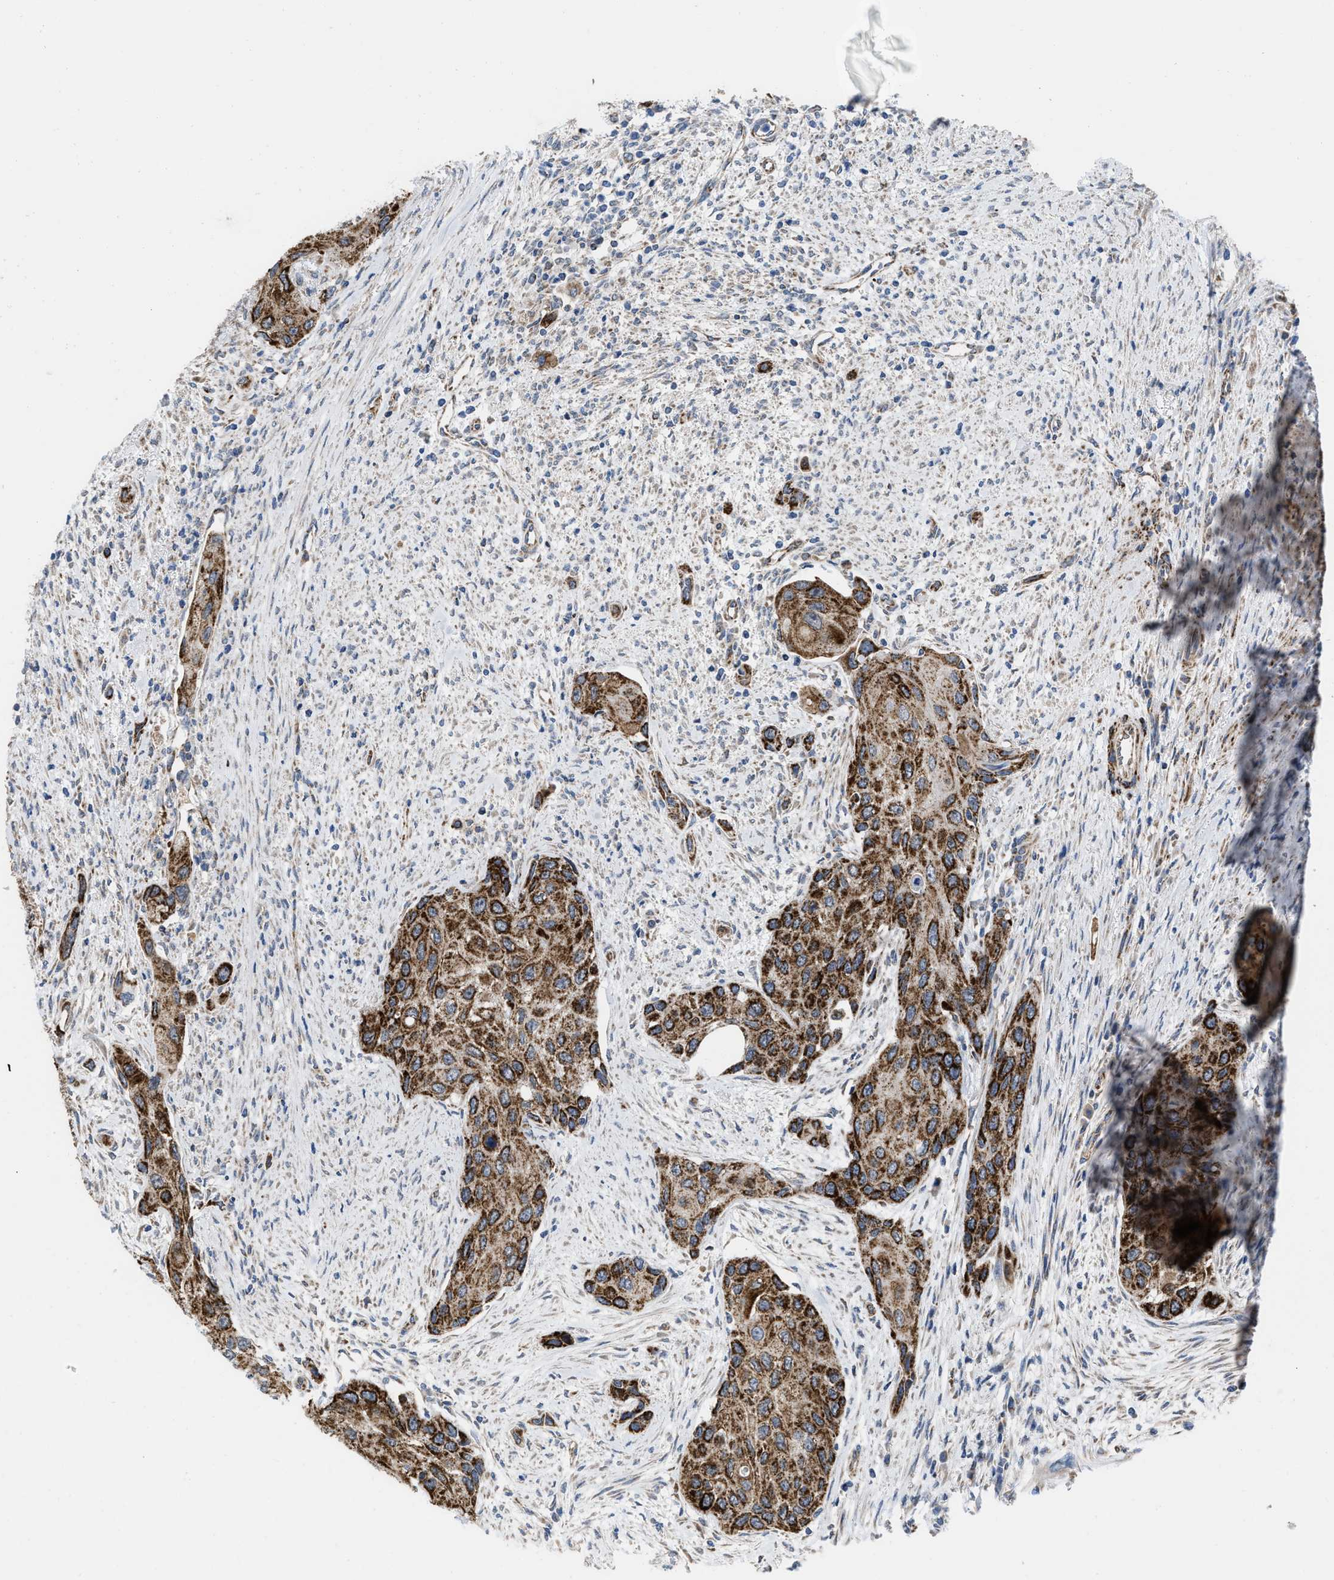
{"staining": {"intensity": "strong", "quantity": ">75%", "location": "cytoplasmic/membranous"}, "tissue": "urothelial cancer", "cell_type": "Tumor cells", "image_type": "cancer", "snomed": [{"axis": "morphology", "description": "Urothelial carcinoma, High grade"}, {"axis": "topography", "description": "Urinary bladder"}], "caption": "About >75% of tumor cells in high-grade urothelial carcinoma demonstrate strong cytoplasmic/membranous protein positivity as visualized by brown immunohistochemical staining.", "gene": "AKAP1", "patient": {"sex": "female", "age": 56}}